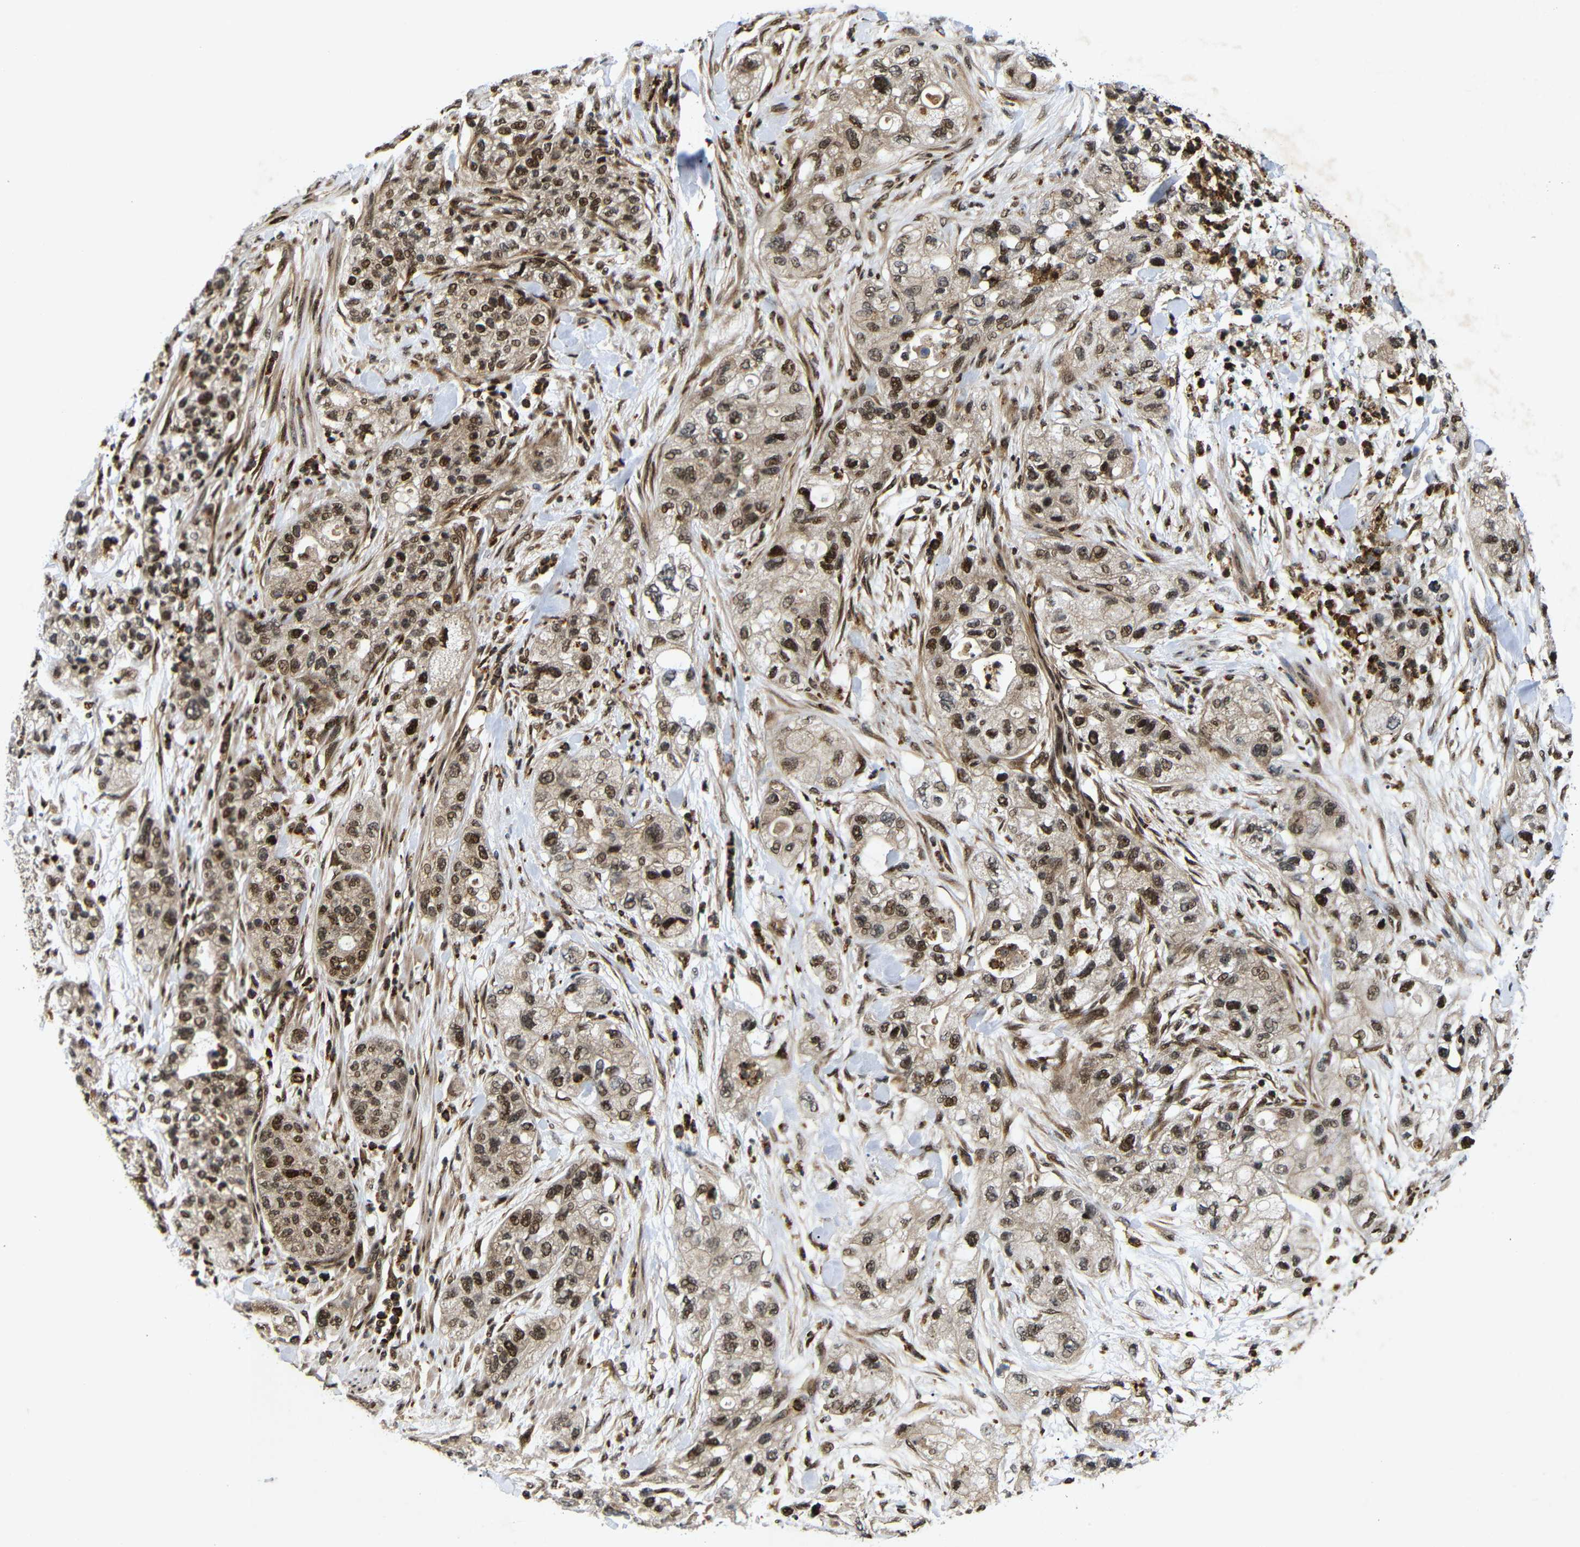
{"staining": {"intensity": "moderate", "quantity": ">75%", "location": "cytoplasmic/membranous,nuclear"}, "tissue": "pancreatic cancer", "cell_type": "Tumor cells", "image_type": "cancer", "snomed": [{"axis": "morphology", "description": "Adenocarcinoma, NOS"}, {"axis": "topography", "description": "Pancreas"}], "caption": "Pancreatic adenocarcinoma stained with a protein marker shows moderate staining in tumor cells.", "gene": "KIF23", "patient": {"sex": "female", "age": 78}}